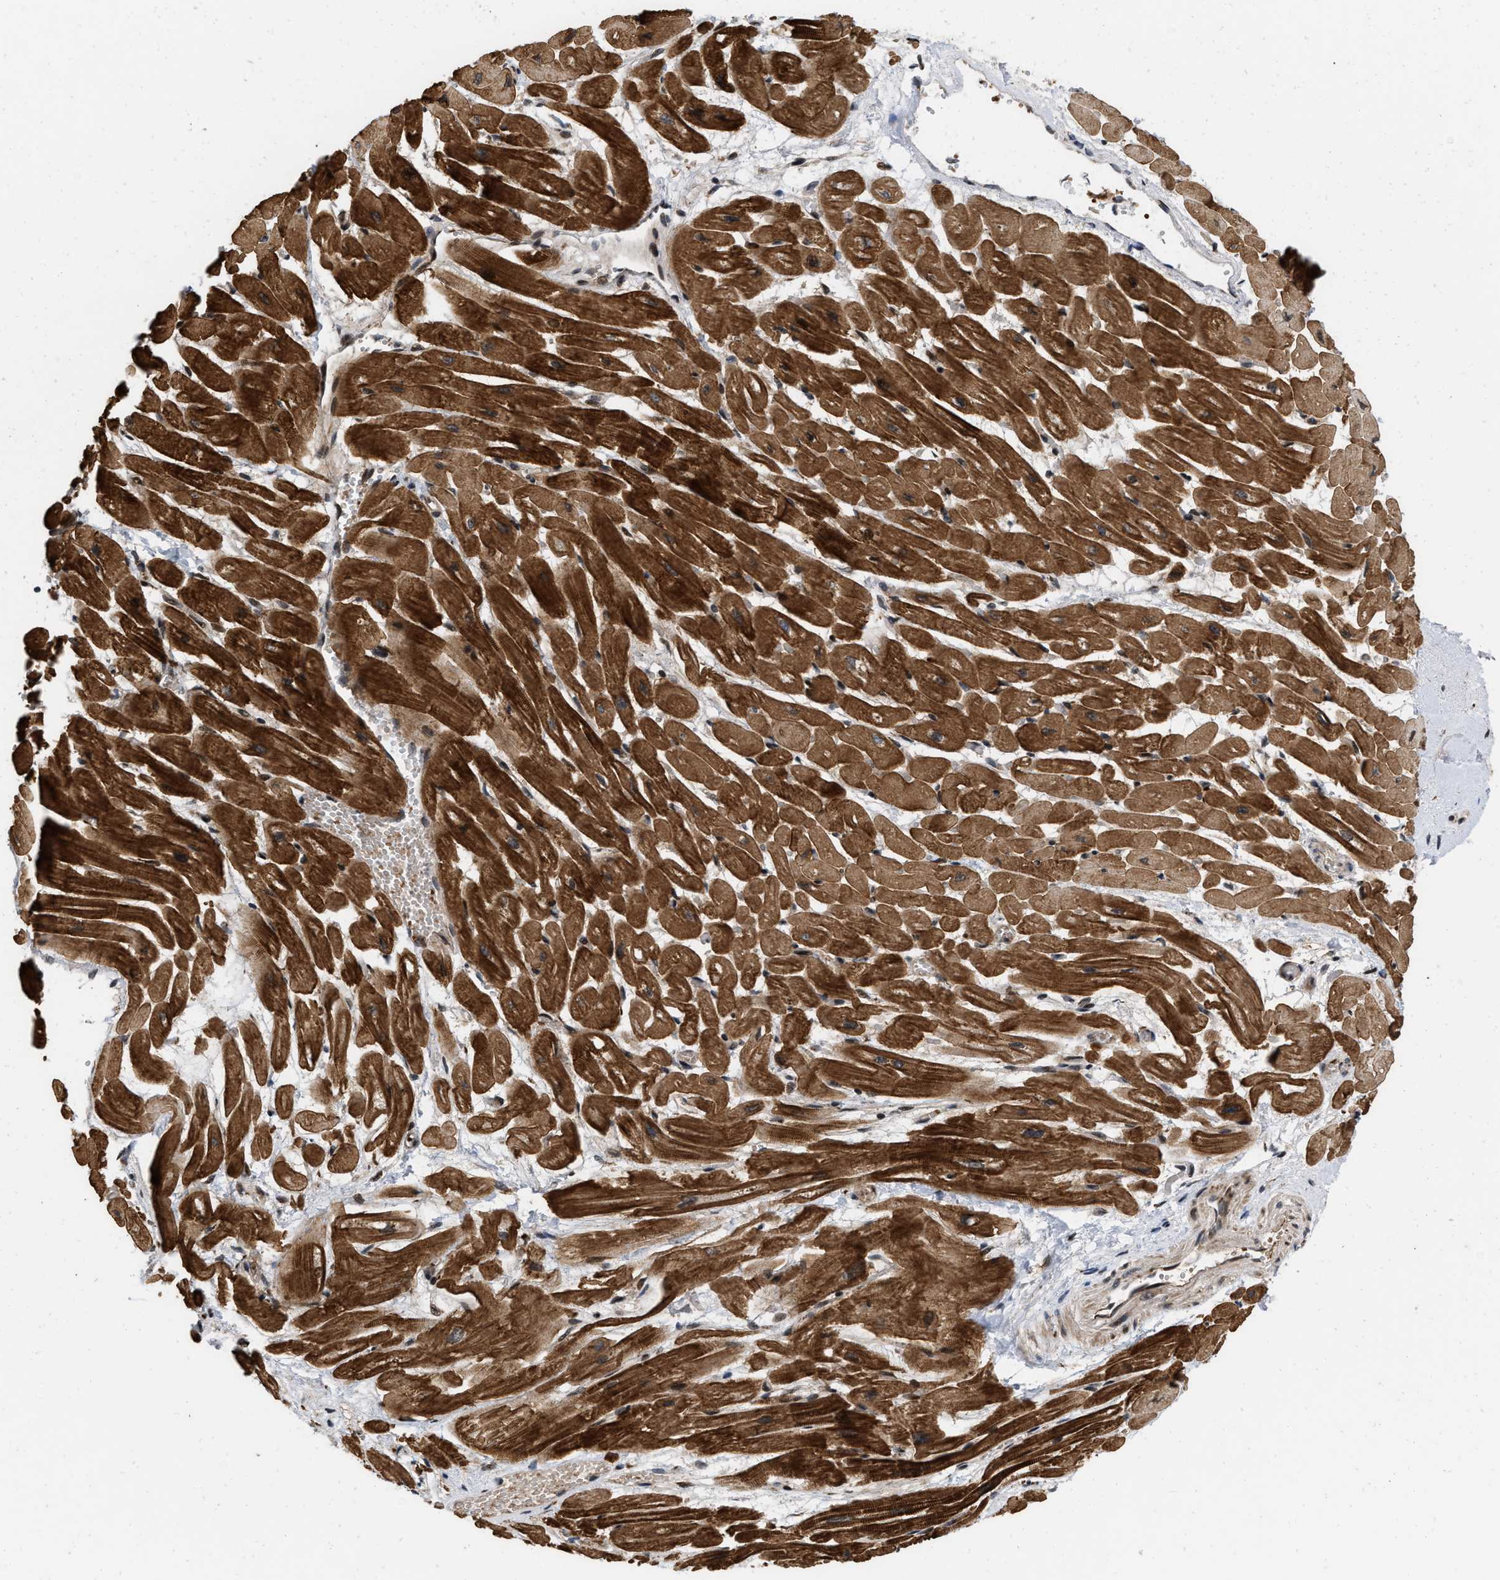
{"staining": {"intensity": "strong", "quantity": ">75%", "location": "cytoplasmic/membranous"}, "tissue": "heart muscle", "cell_type": "Cardiomyocytes", "image_type": "normal", "snomed": [{"axis": "morphology", "description": "Normal tissue, NOS"}, {"axis": "topography", "description": "Heart"}], "caption": "A micrograph of human heart muscle stained for a protein shows strong cytoplasmic/membranous brown staining in cardiomyocytes.", "gene": "ANKRD11", "patient": {"sex": "male", "age": 45}}